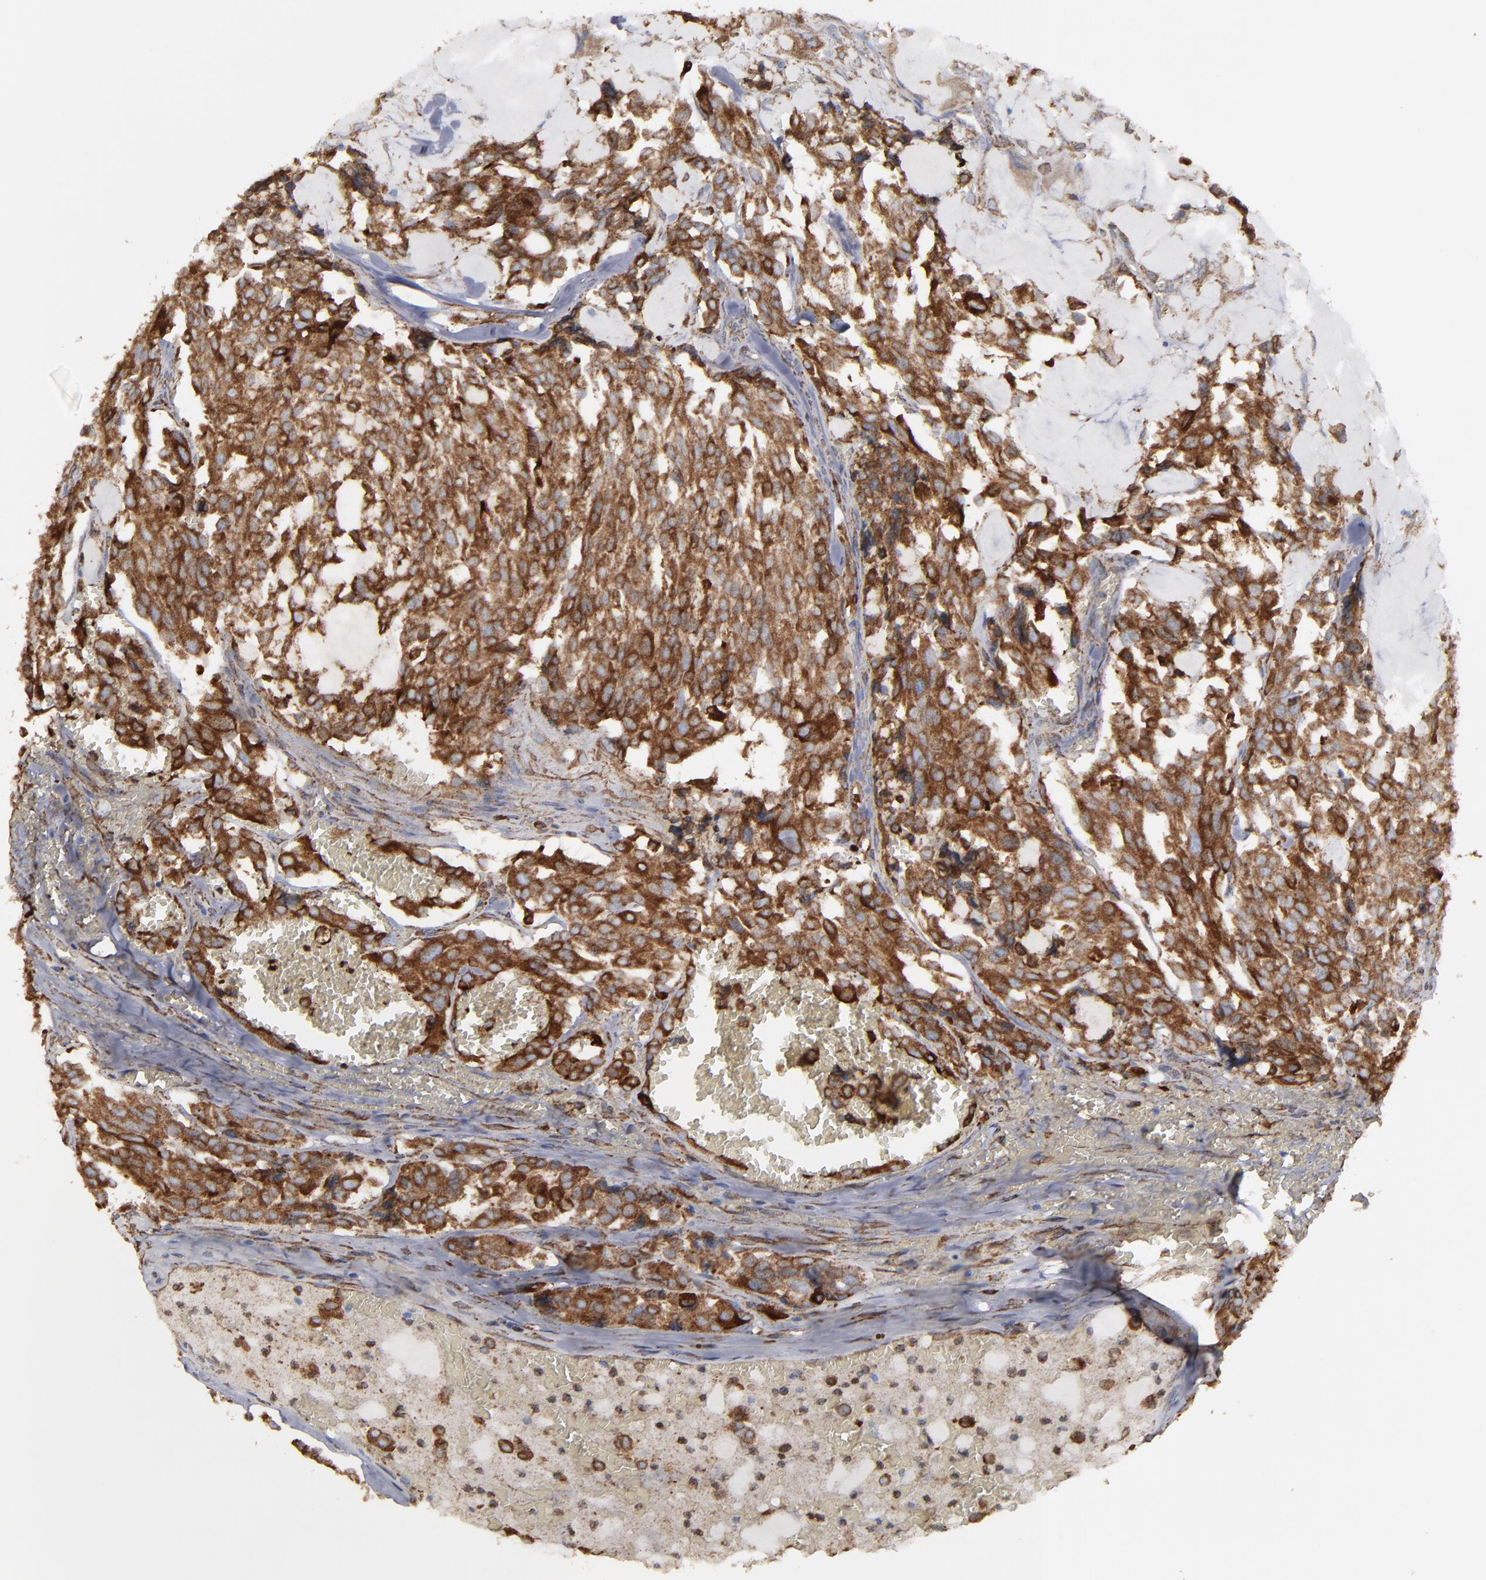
{"staining": {"intensity": "strong", "quantity": ">75%", "location": "cytoplasmic/membranous"}, "tissue": "thyroid cancer", "cell_type": "Tumor cells", "image_type": "cancer", "snomed": [{"axis": "morphology", "description": "Carcinoma, NOS"}, {"axis": "morphology", "description": "Carcinoid, malignant, NOS"}, {"axis": "topography", "description": "Thyroid gland"}], "caption": "Protein analysis of carcinoma (thyroid) tissue displays strong cytoplasmic/membranous positivity in about >75% of tumor cells.", "gene": "ERLIN2", "patient": {"sex": "male", "age": 33}}